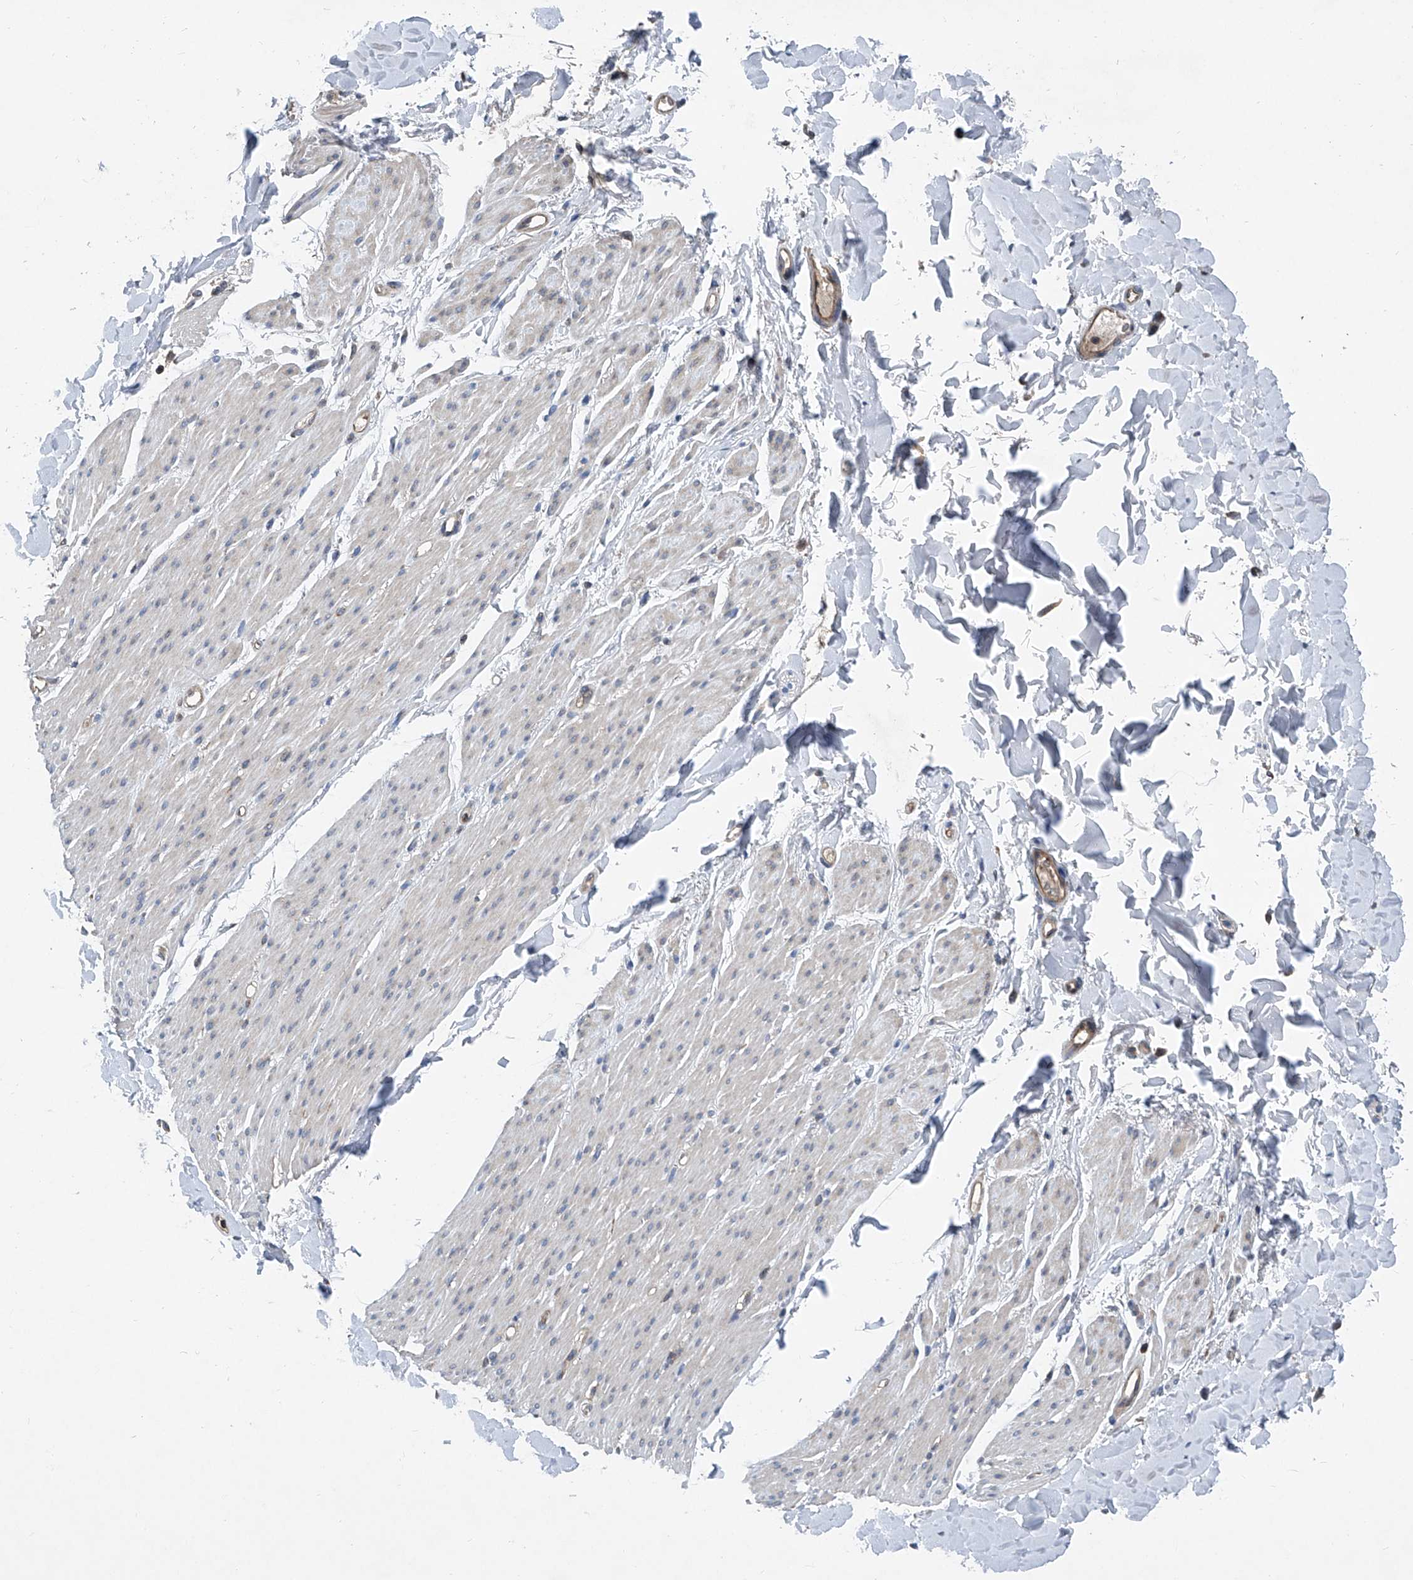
{"staining": {"intensity": "weak", "quantity": "<25%", "location": "cytoplasmic/membranous"}, "tissue": "smooth muscle", "cell_type": "Smooth muscle cells", "image_type": "normal", "snomed": [{"axis": "morphology", "description": "Normal tissue, NOS"}, {"axis": "topography", "description": "Colon"}, {"axis": "topography", "description": "Peripheral nerve tissue"}], "caption": "Immunohistochemistry histopathology image of benign human smooth muscle stained for a protein (brown), which reveals no staining in smooth muscle cells.", "gene": "TRIM38", "patient": {"sex": "female", "age": 61}}